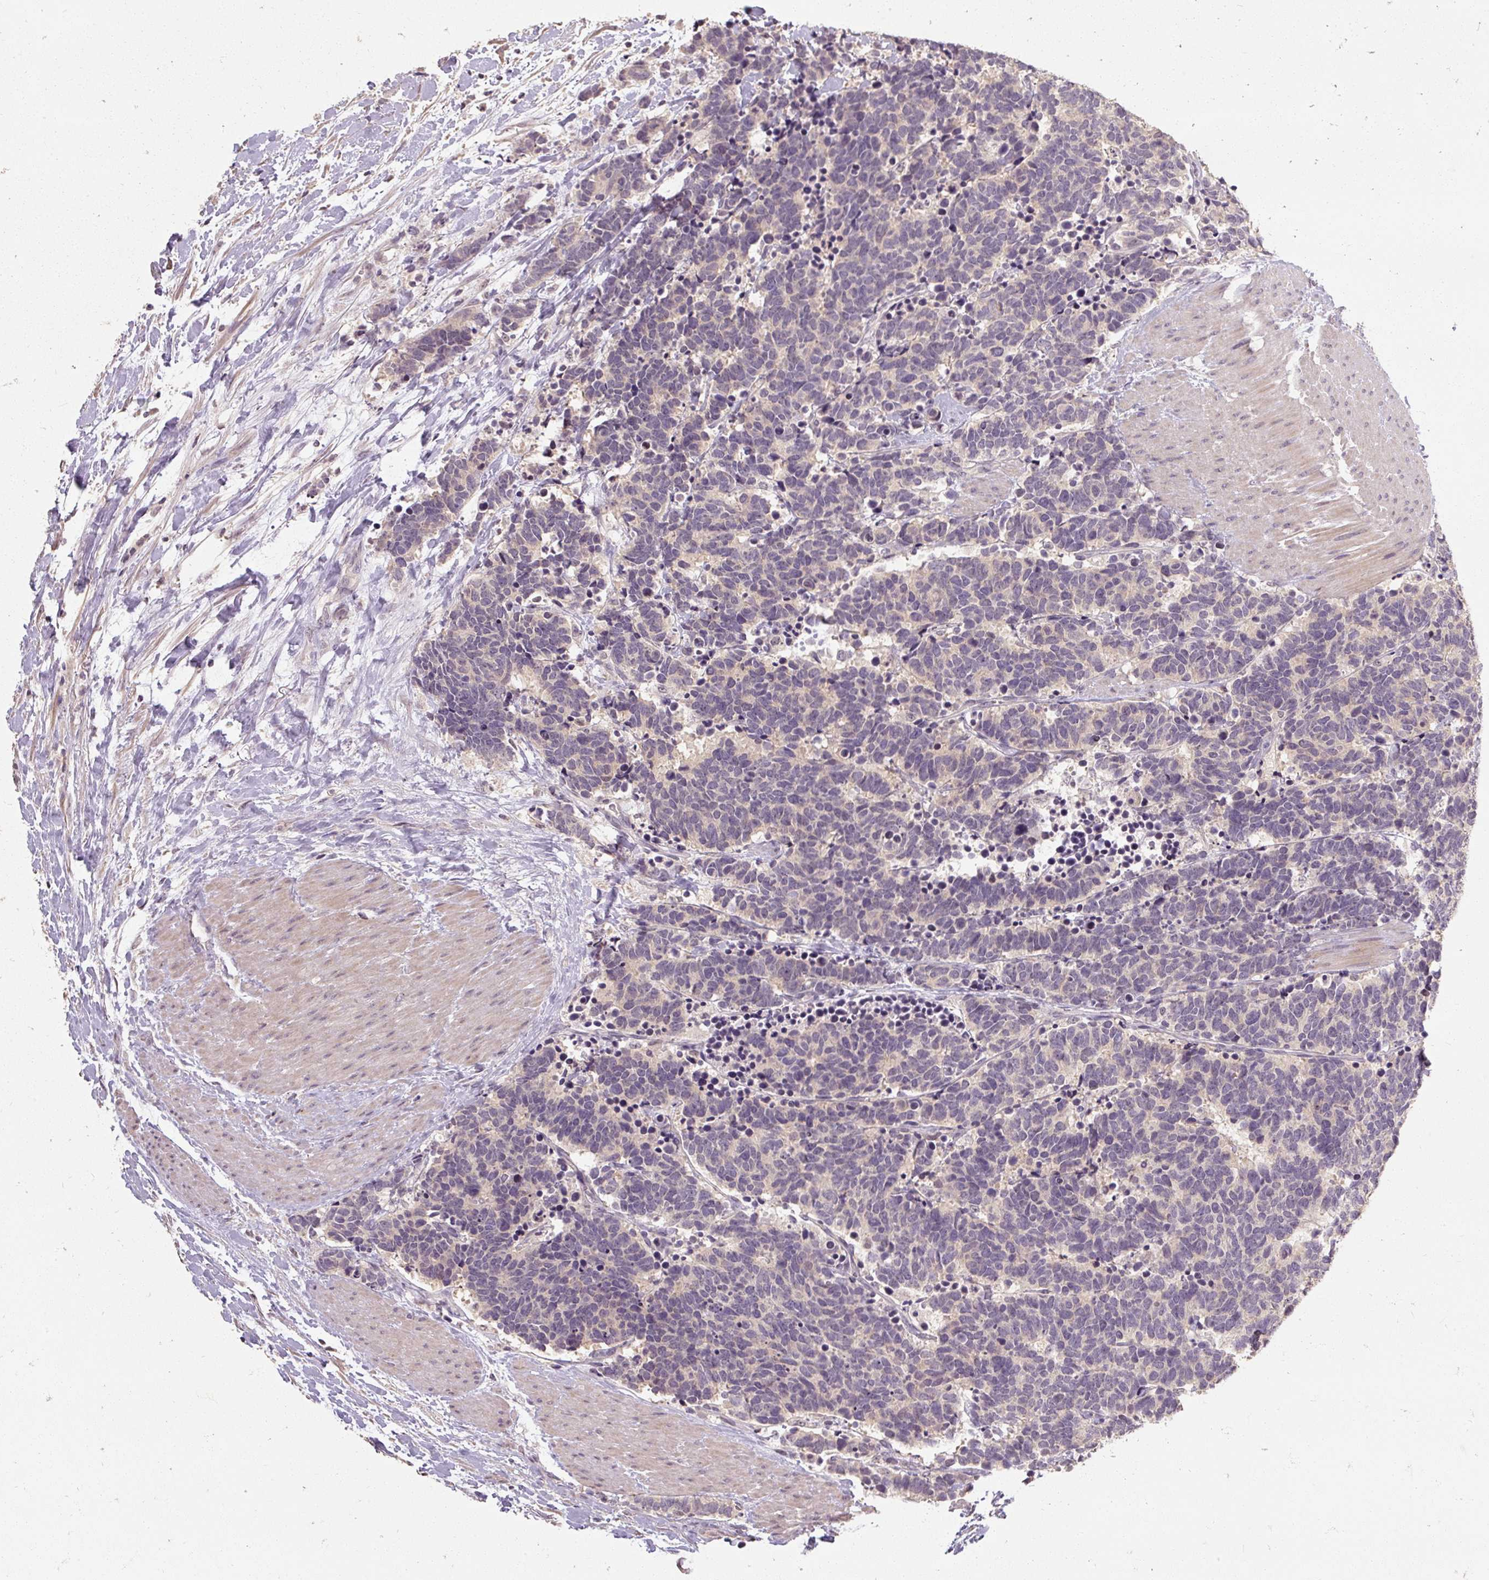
{"staining": {"intensity": "negative", "quantity": "none", "location": "none"}, "tissue": "carcinoid", "cell_type": "Tumor cells", "image_type": "cancer", "snomed": [{"axis": "morphology", "description": "Carcinoma, NOS"}, {"axis": "morphology", "description": "Carcinoid, malignant, NOS"}, {"axis": "topography", "description": "Prostate"}], "caption": "The immunohistochemistry (IHC) photomicrograph has no significant staining in tumor cells of carcinoma tissue.", "gene": "CFAP65", "patient": {"sex": "male", "age": 57}}